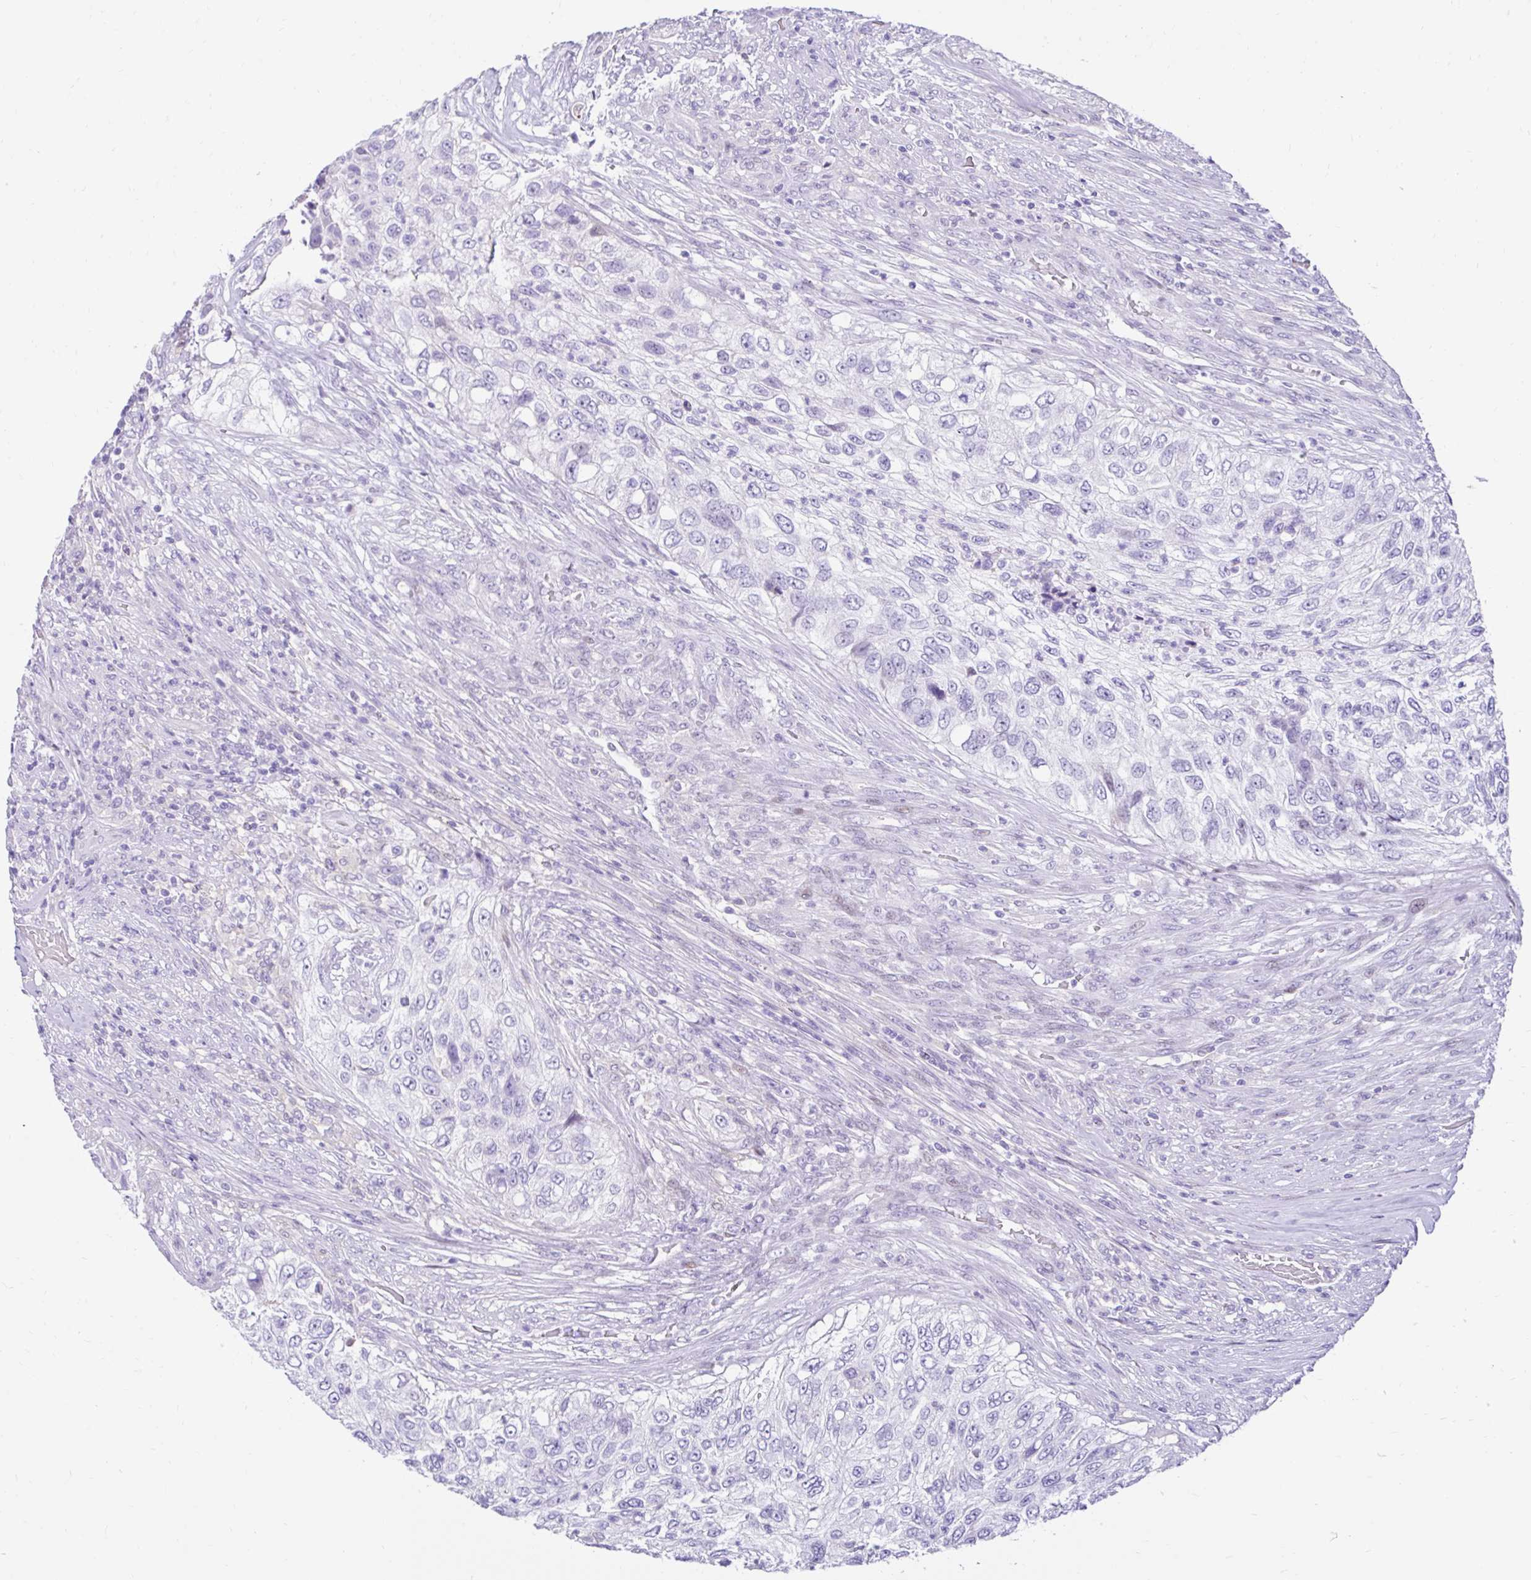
{"staining": {"intensity": "negative", "quantity": "none", "location": "none"}, "tissue": "urothelial cancer", "cell_type": "Tumor cells", "image_type": "cancer", "snomed": [{"axis": "morphology", "description": "Urothelial carcinoma, High grade"}, {"axis": "topography", "description": "Urinary bladder"}], "caption": "The histopathology image exhibits no significant positivity in tumor cells of urothelial cancer.", "gene": "NHLH2", "patient": {"sex": "female", "age": 60}}